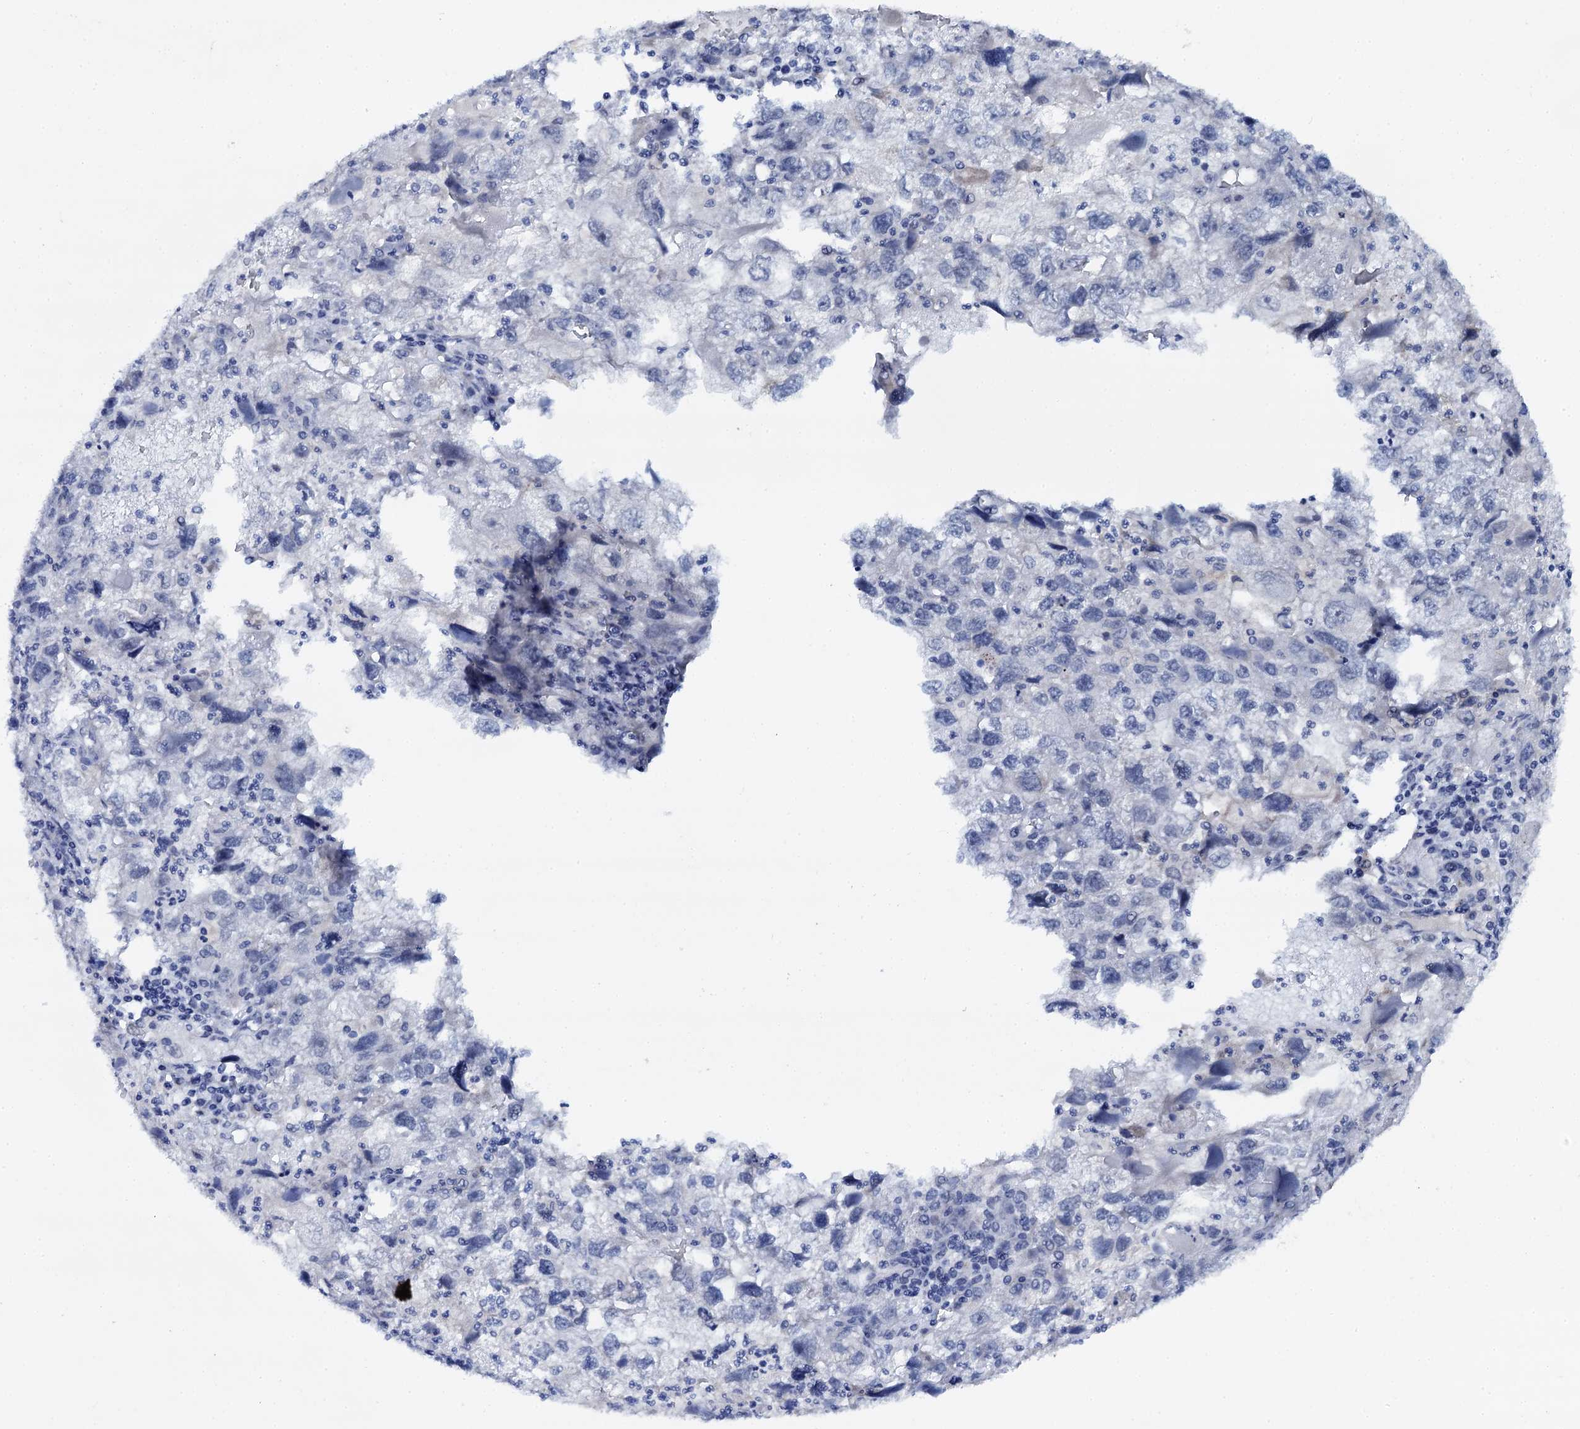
{"staining": {"intensity": "negative", "quantity": "none", "location": "none"}, "tissue": "endometrial cancer", "cell_type": "Tumor cells", "image_type": "cancer", "snomed": [{"axis": "morphology", "description": "Adenocarcinoma, NOS"}, {"axis": "topography", "description": "Endometrium"}], "caption": "A histopathology image of endometrial cancer stained for a protein demonstrates no brown staining in tumor cells.", "gene": "BUD13", "patient": {"sex": "female", "age": 49}}